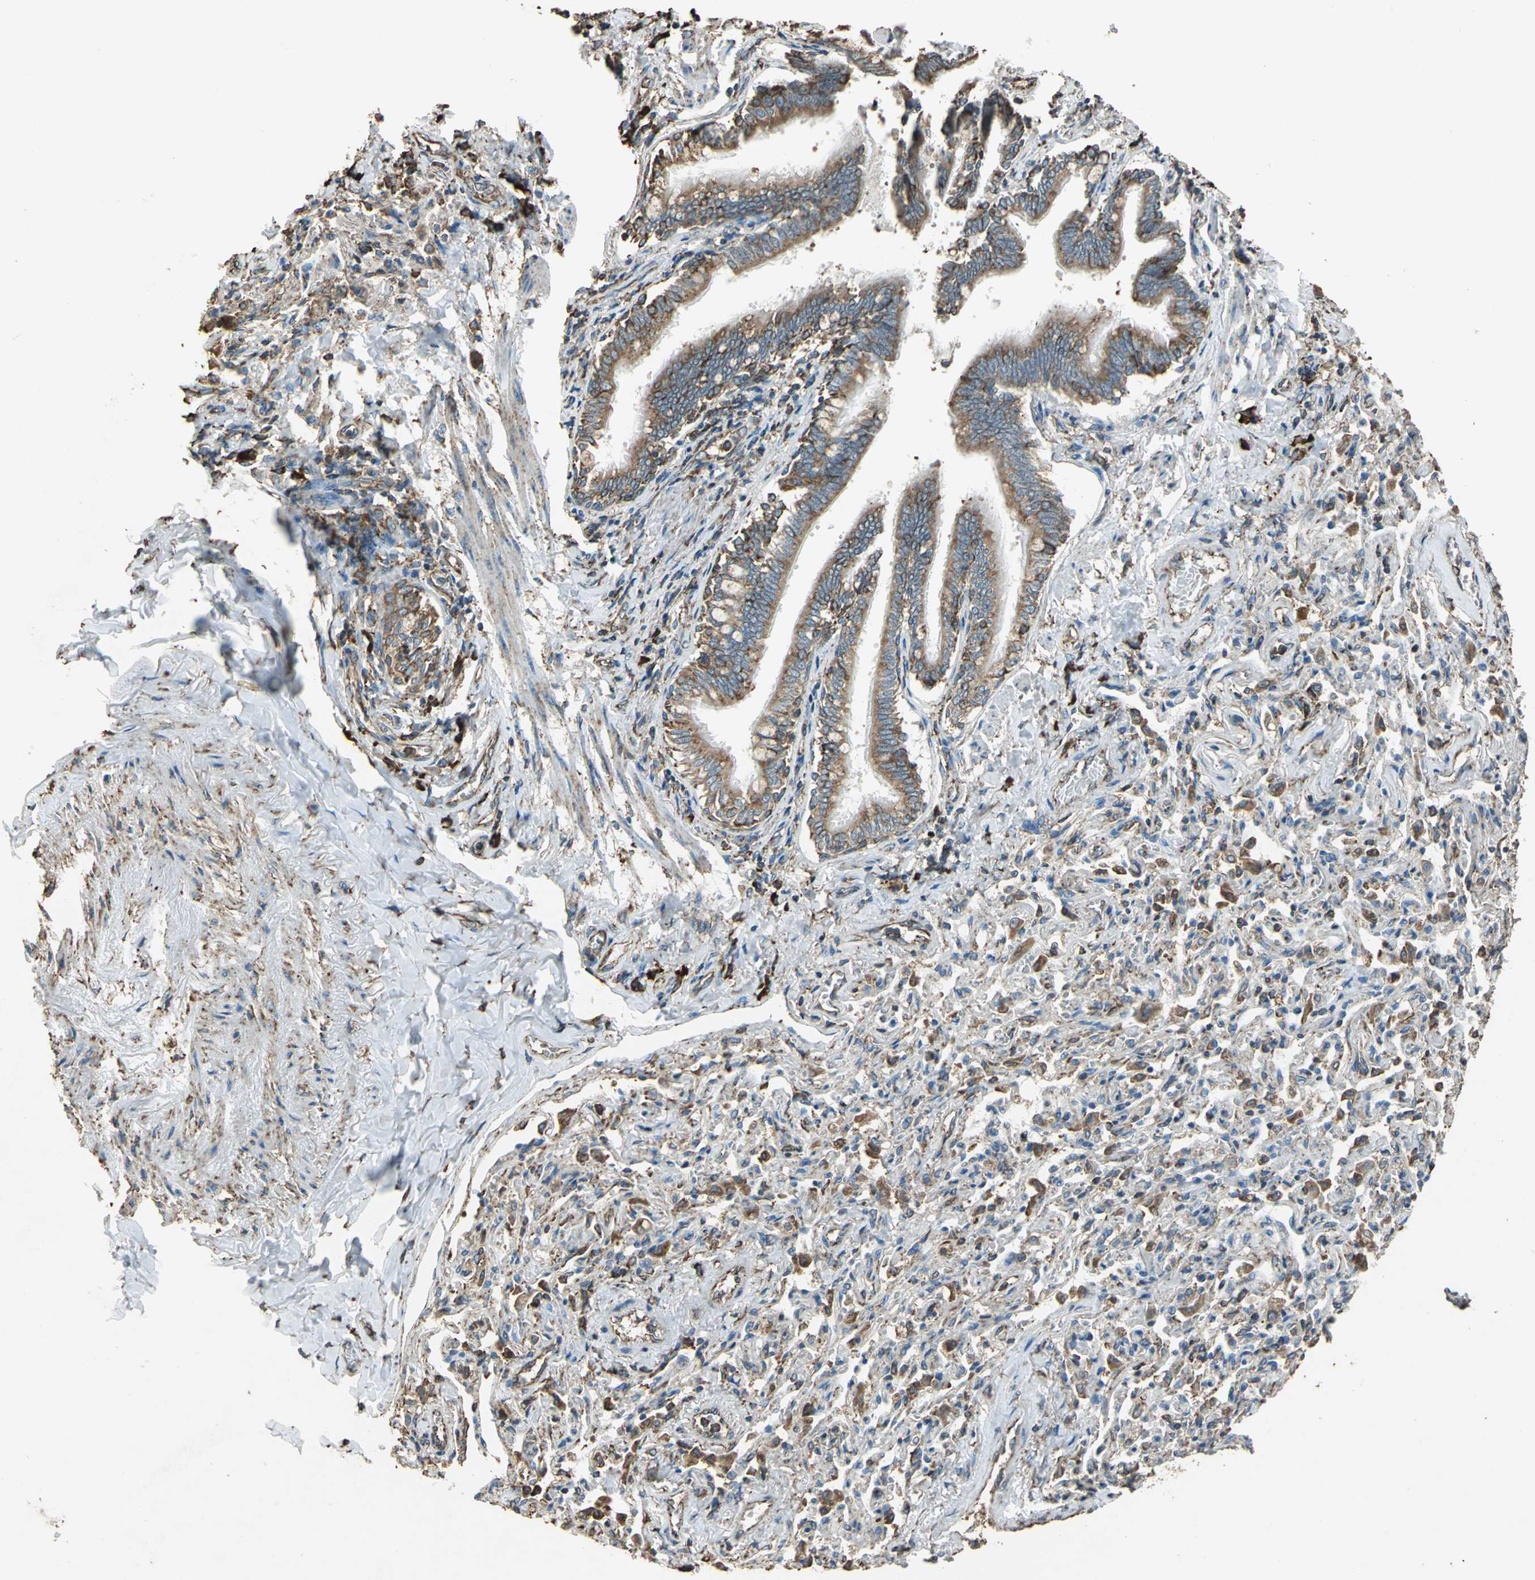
{"staining": {"intensity": "strong", "quantity": ">75%", "location": "cytoplasmic/membranous"}, "tissue": "bronchus", "cell_type": "Respiratory epithelial cells", "image_type": "normal", "snomed": [{"axis": "morphology", "description": "Normal tissue, NOS"}, {"axis": "topography", "description": "Lung"}], "caption": "Protein expression analysis of unremarkable bronchus demonstrates strong cytoplasmic/membranous staining in approximately >75% of respiratory epithelial cells.", "gene": "GPANK1", "patient": {"sex": "male", "age": 64}}